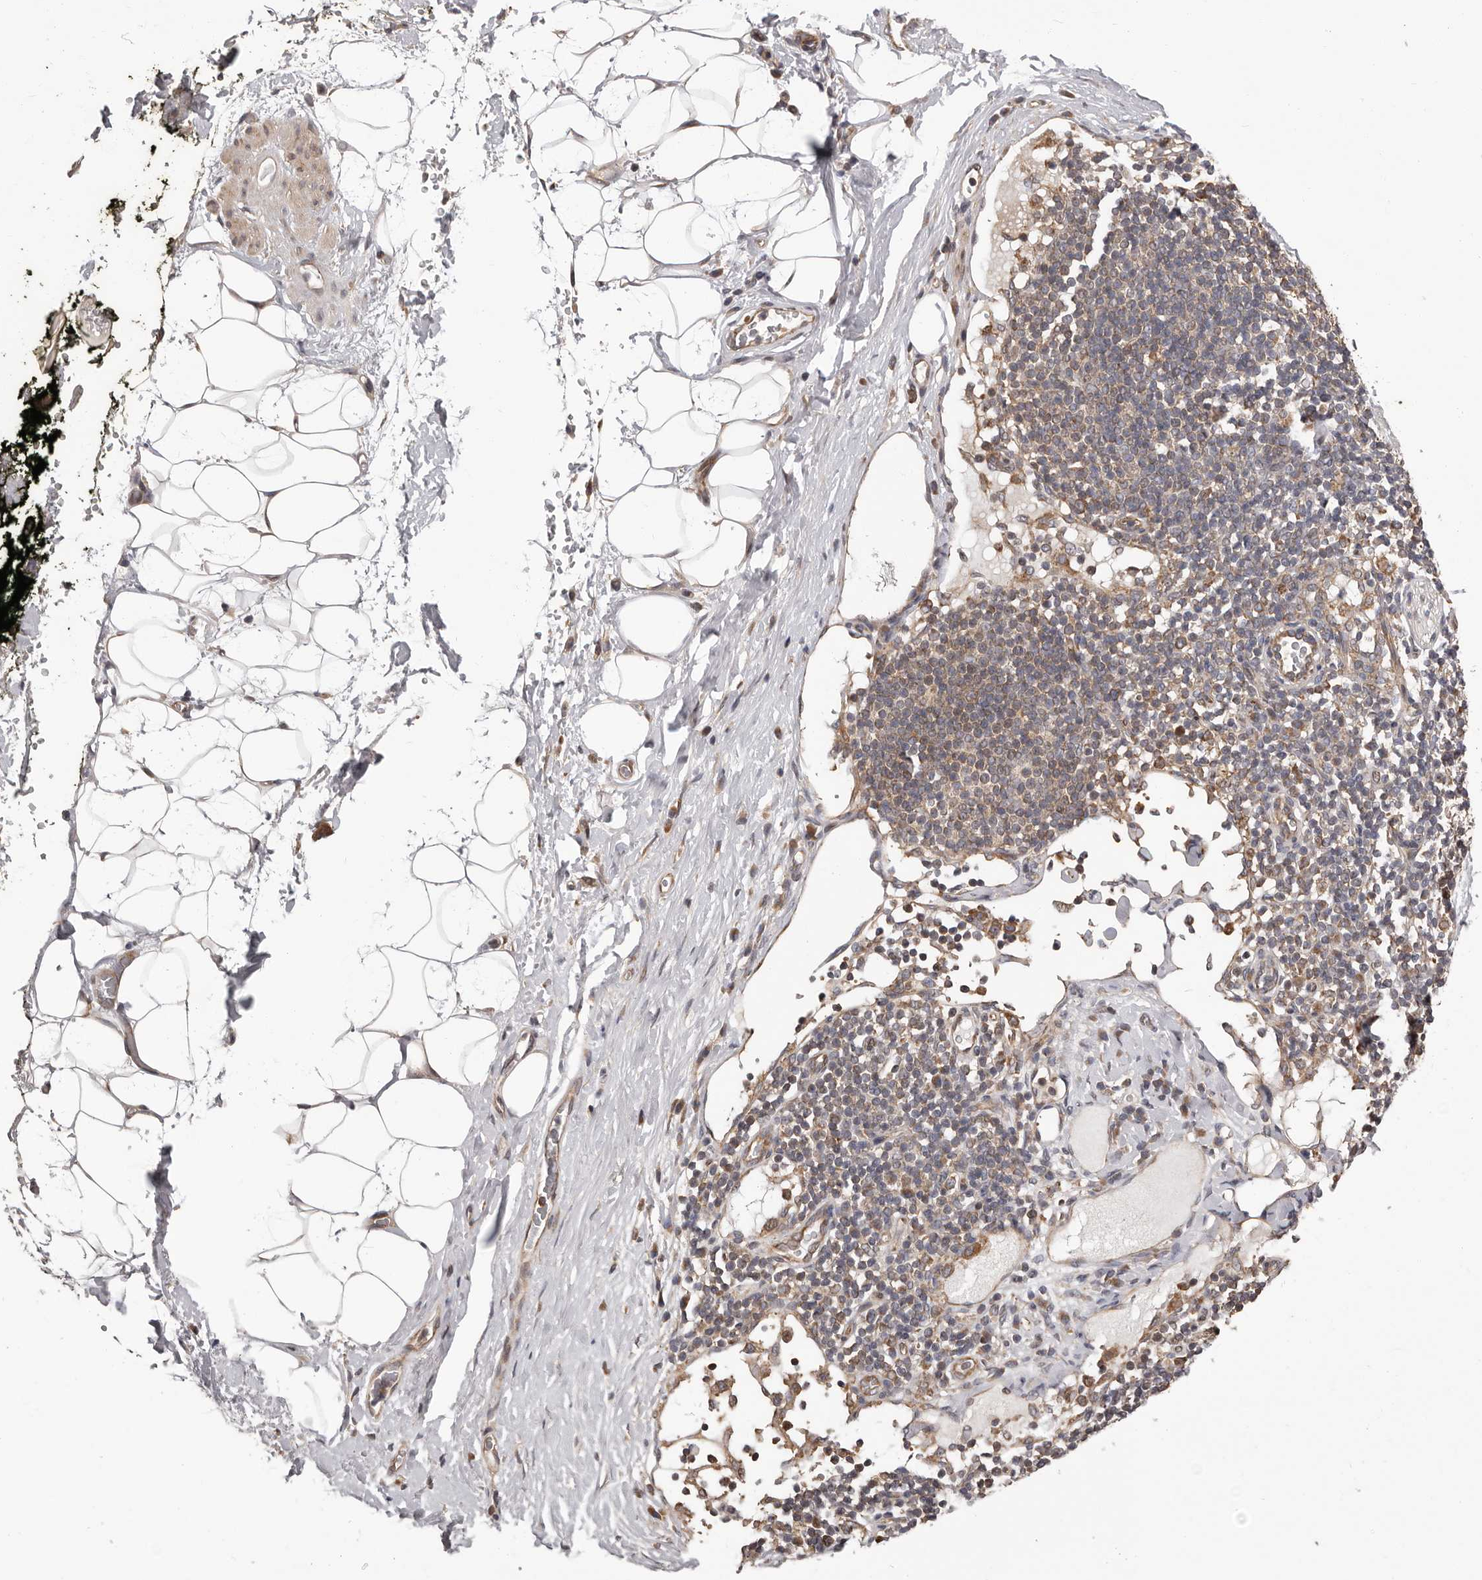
{"staining": {"intensity": "weak", "quantity": ">75%", "location": "cytoplasmic/membranous"}, "tissue": "adipose tissue", "cell_type": "Adipocytes", "image_type": "normal", "snomed": [{"axis": "morphology", "description": "Normal tissue, NOS"}, {"axis": "morphology", "description": "Adenocarcinoma, NOS"}, {"axis": "topography", "description": "Pancreas"}, {"axis": "topography", "description": "Peripheral nerve tissue"}], "caption": "A low amount of weak cytoplasmic/membranous positivity is appreciated in about >75% of adipocytes in benign adipose tissue.", "gene": "VPS37A", "patient": {"sex": "male", "age": 59}}